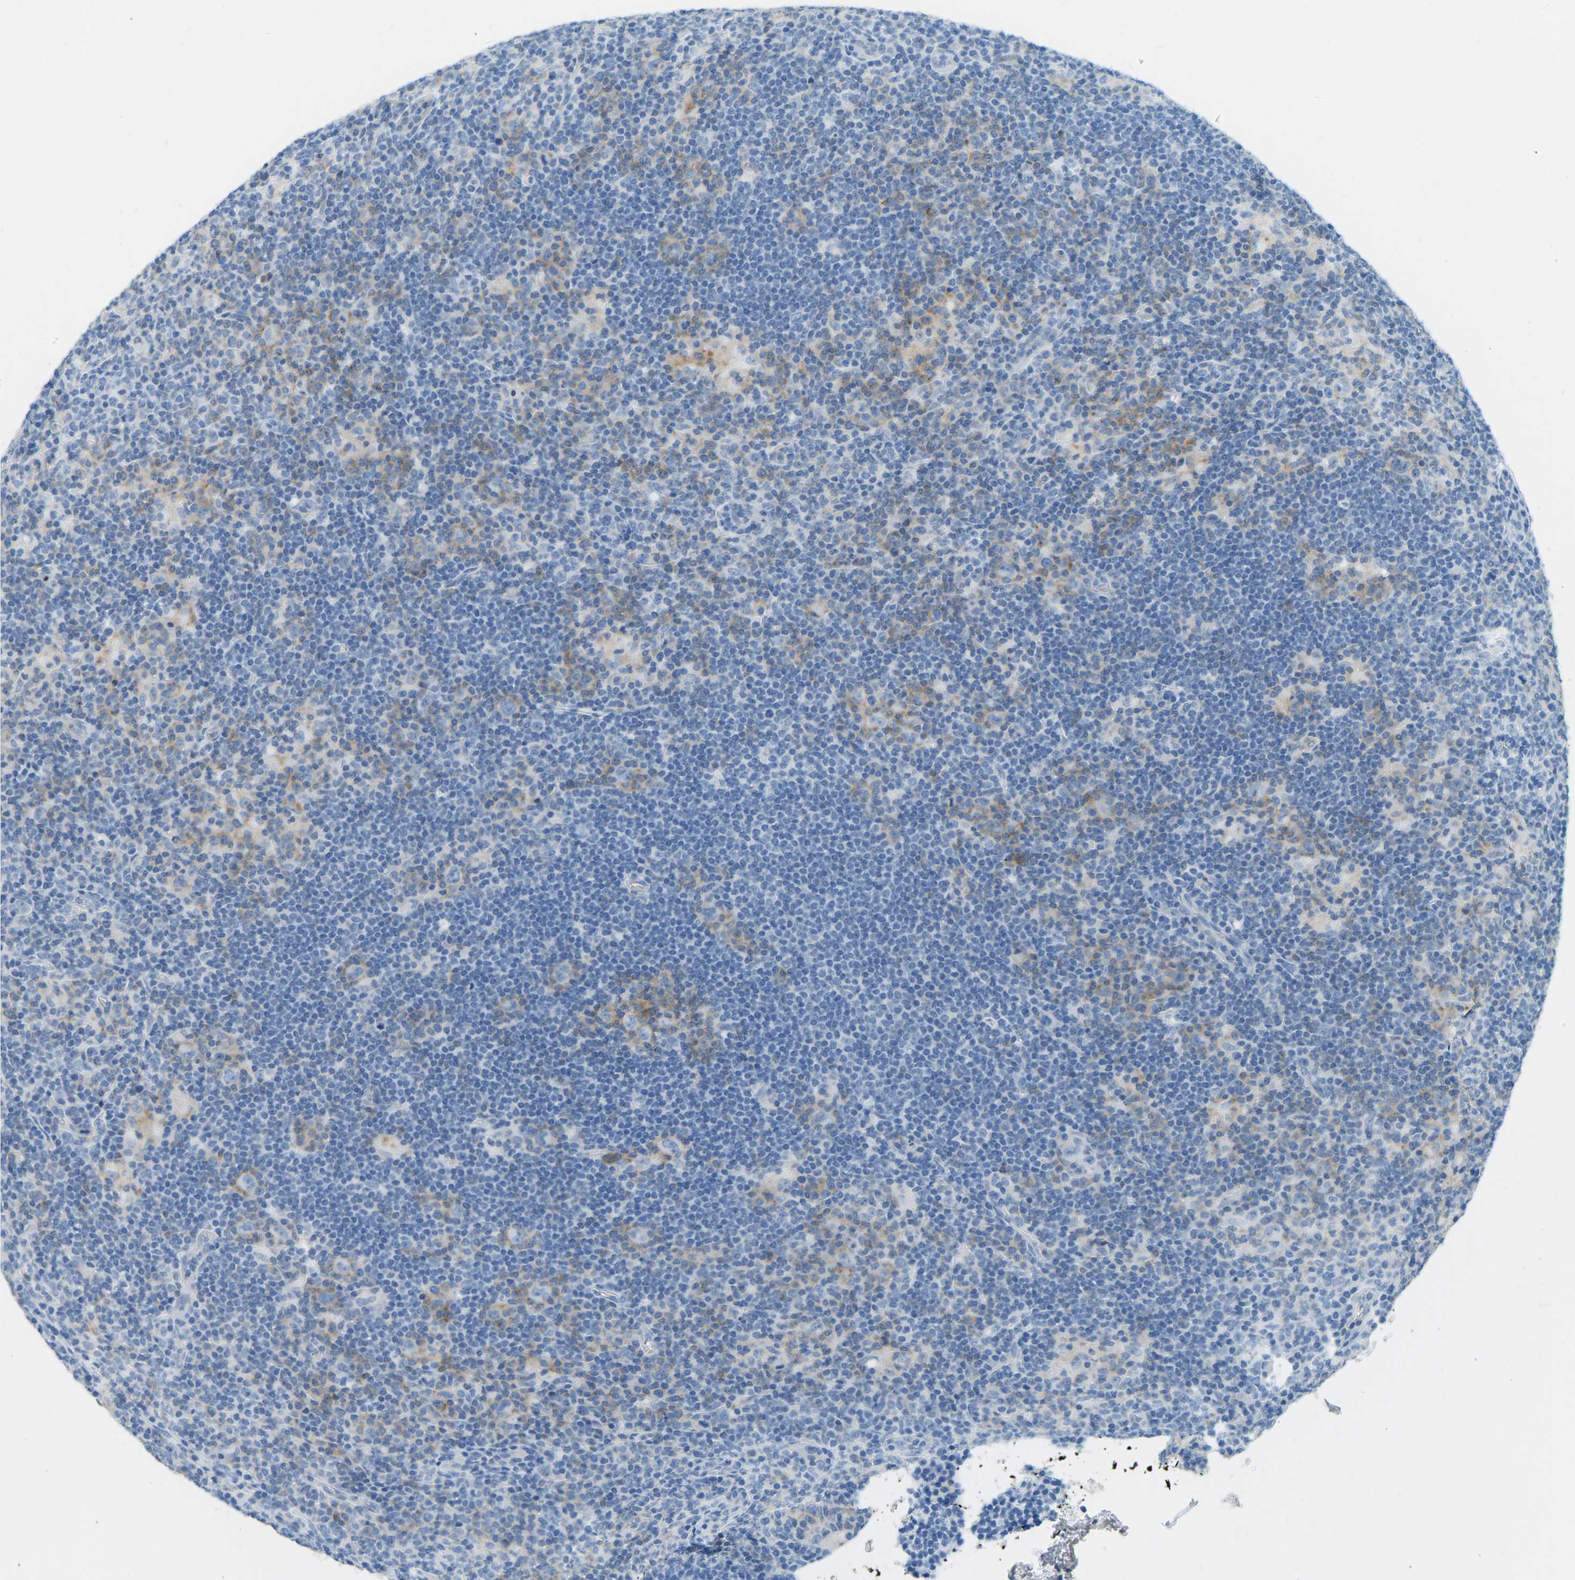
{"staining": {"intensity": "negative", "quantity": "none", "location": "none"}, "tissue": "lymphoma", "cell_type": "Tumor cells", "image_type": "cancer", "snomed": [{"axis": "morphology", "description": "Hodgkin's disease, NOS"}, {"axis": "topography", "description": "Lymph node"}], "caption": "Immunohistochemical staining of Hodgkin's disease exhibits no significant expression in tumor cells. The staining is performed using DAB (3,3'-diaminobenzidine) brown chromogen with nuclei counter-stained in using hematoxylin.", "gene": "ATP1A1", "patient": {"sex": "female", "age": 57}}